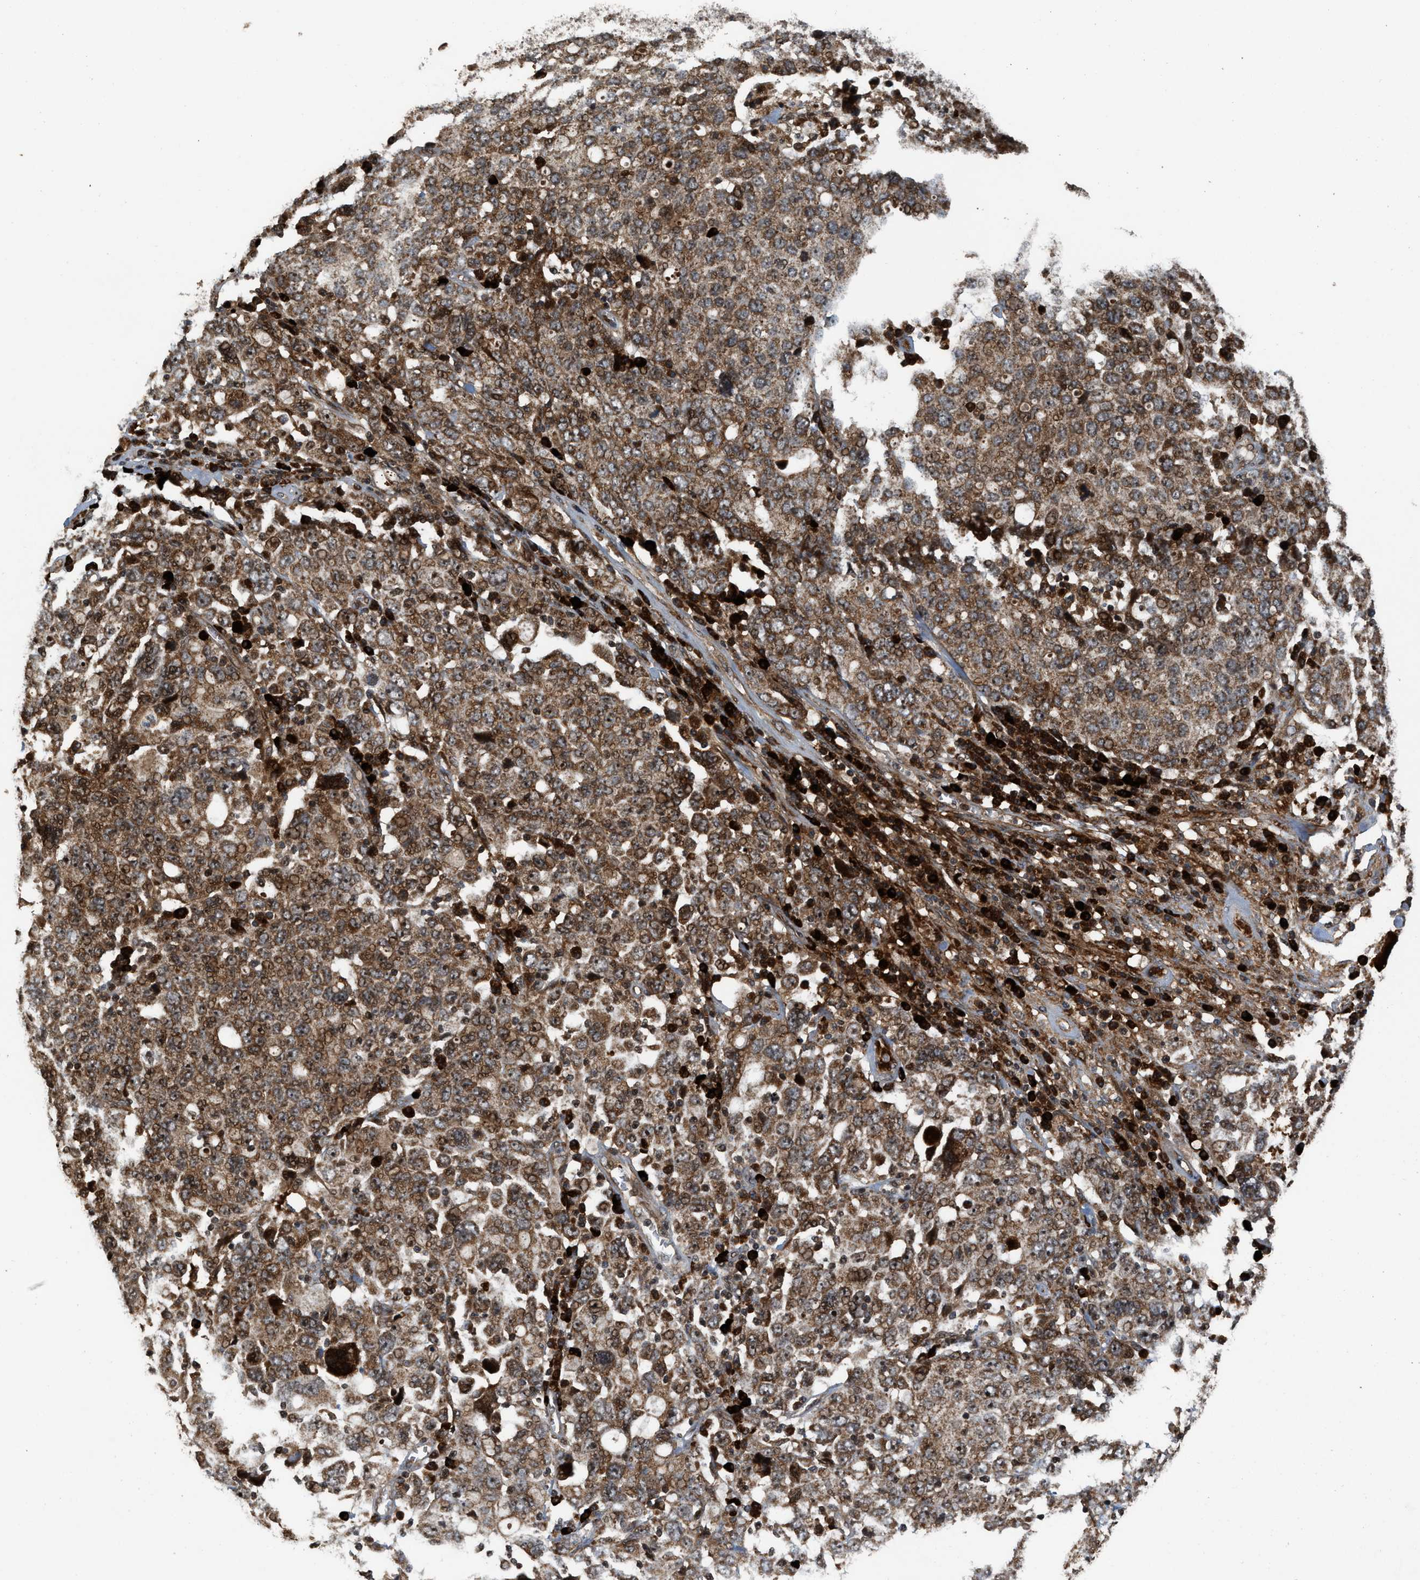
{"staining": {"intensity": "moderate", "quantity": ">75%", "location": "cytoplasmic/membranous,nuclear"}, "tissue": "ovarian cancer", "cell_type": "Tumor cells", "image_type": "cancer", "snomed": [{"axis": "morphology", "description": "Carcinoma, endometroid"}, {"axis": "topography", "description": "Ovary"}], "caption": "Ovarian cancer (endometroid carcinoma) was stained to show a protein in brown. There is medium levels of moderate cytoplasmic/membranous and nuclear expression in approximately >75% of tumor cells. (brown staining indicates protein expression, while blue staining denotes nuclei).", "gene": "ELP2", "patient": {"sex": "female", "age": 62}}